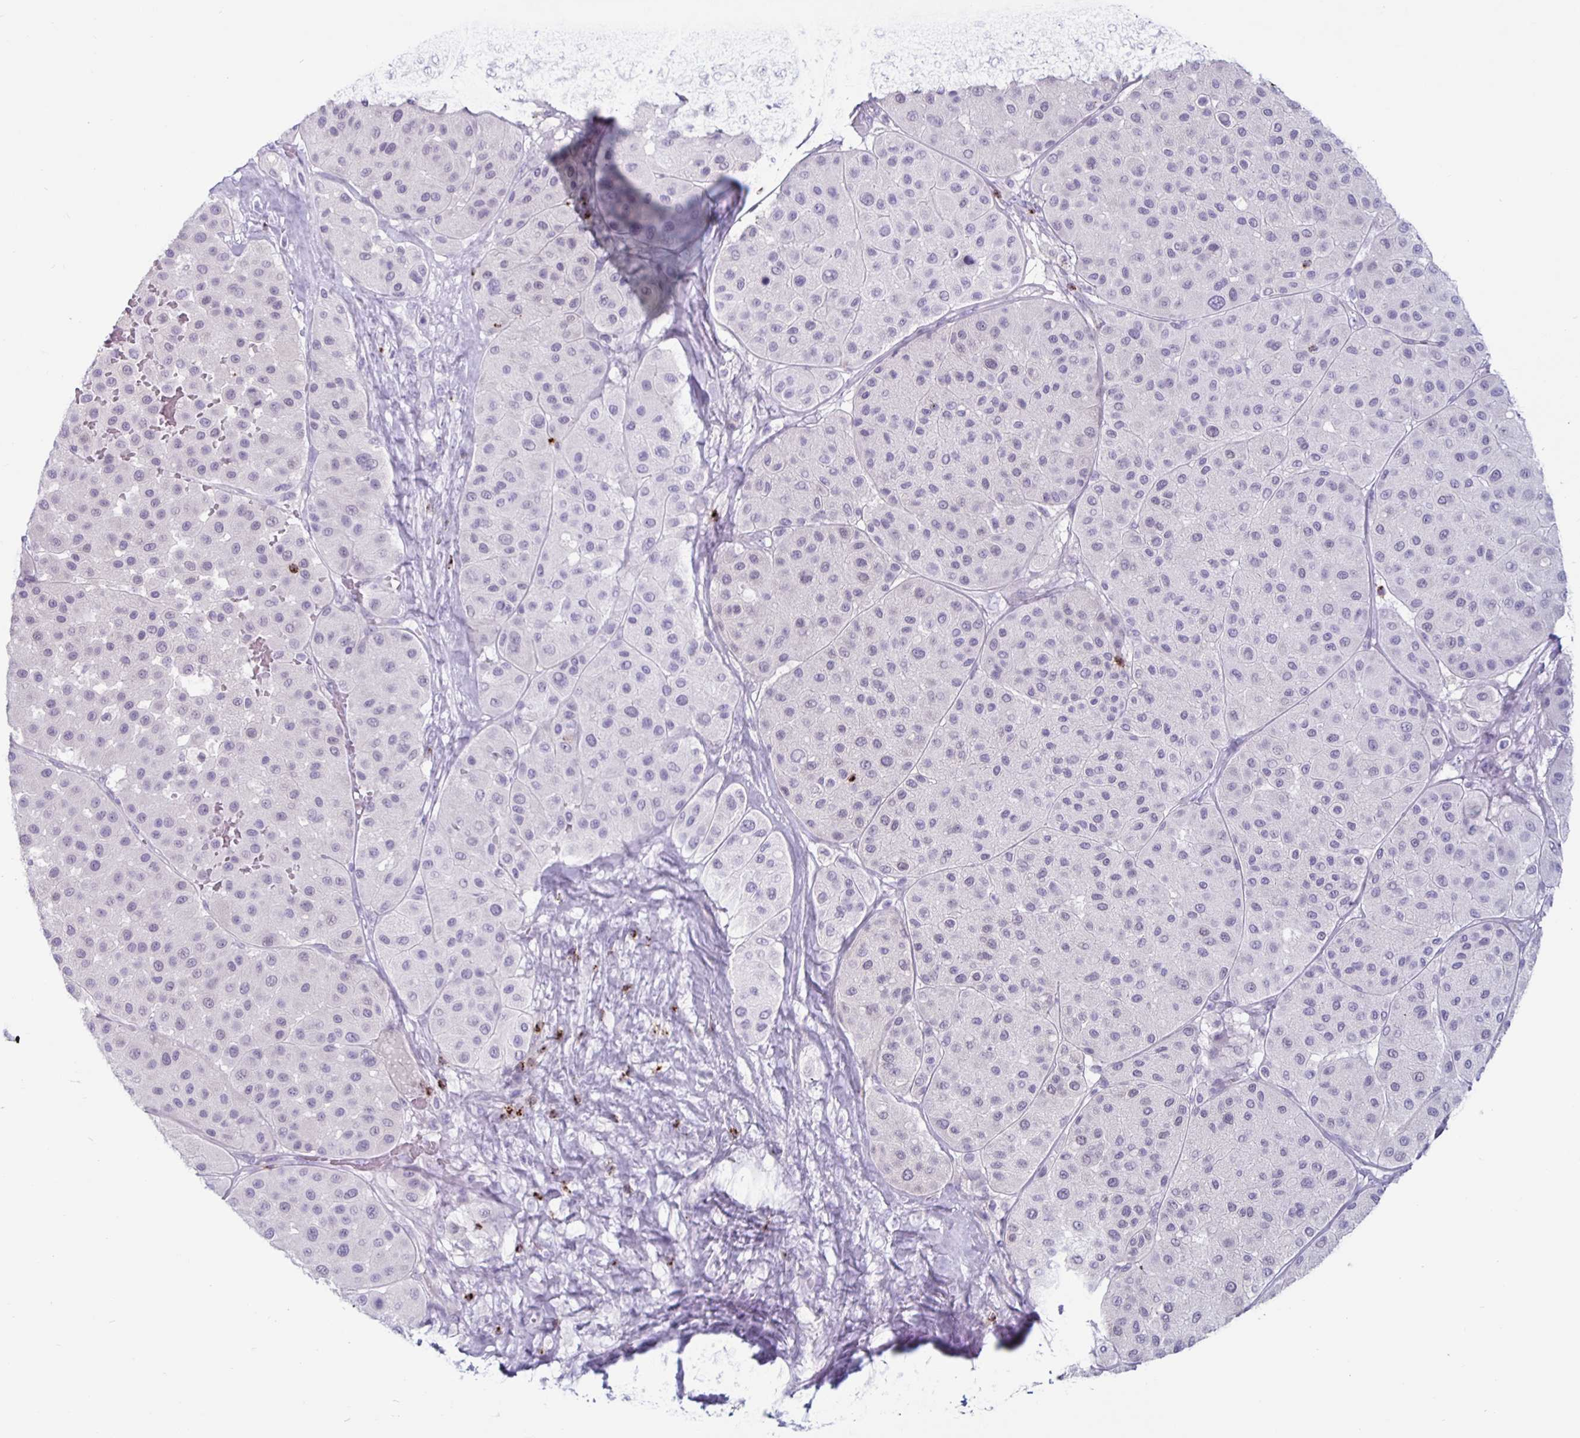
{"staining": {"intensity": "negative", "quantity": "none", "location": "none"}, "tissue": "melanoma", "cell_type": "Tumor cells", "image_type": "cancer", "snomed": [{"axis": "morphology", "description": "Malignant melanoma, Metastatic site"}, {"axis": "topography", "description": "Smooth muscle"}], "caption": "This histopathology image is of melanoma stained with immunohistochemistry (IHC) to label a protein in brown with the nuclei are counter-stained blue. There is no expression in tumor cells.", "gene": "GZMK", "patient": {"sex": "male", "age": 41}}